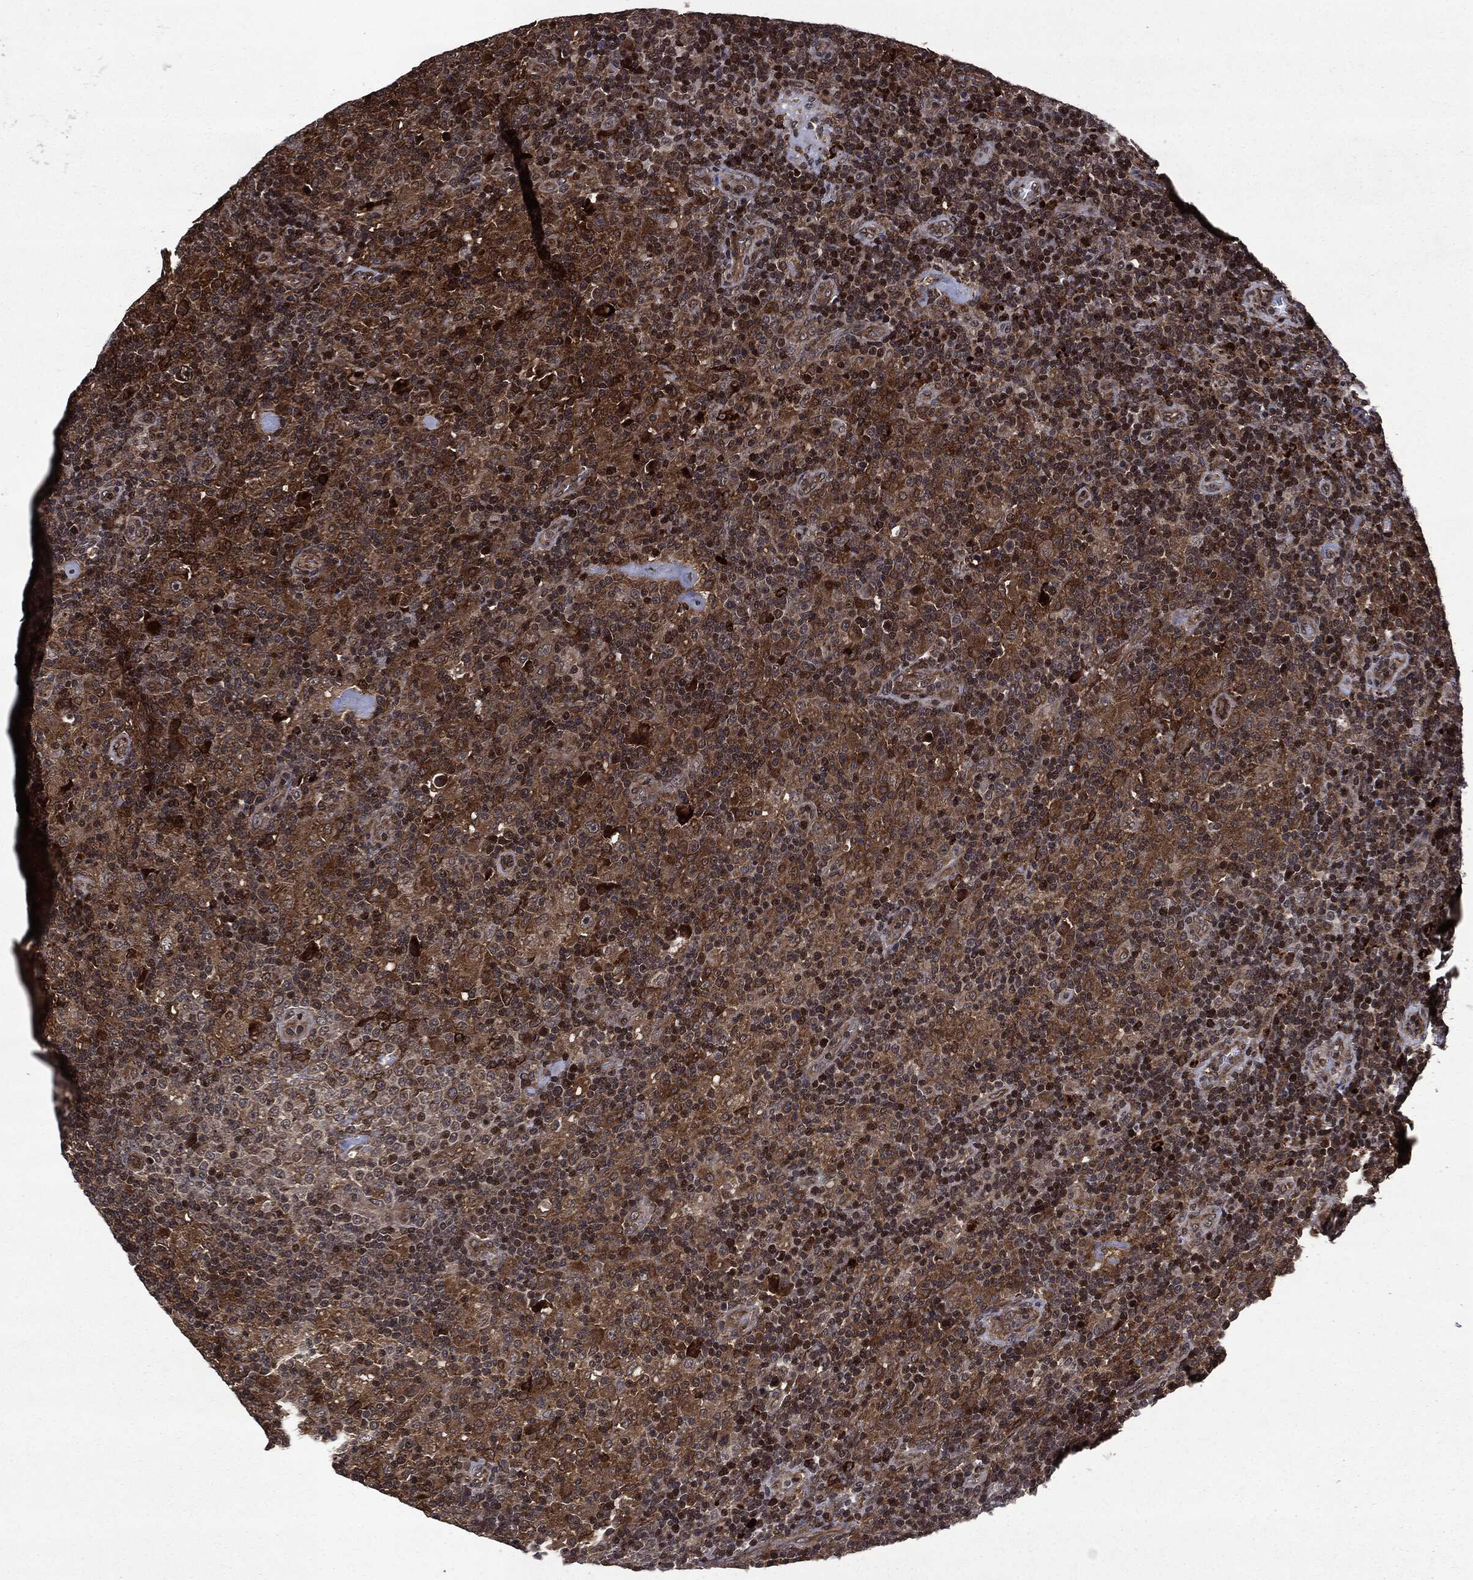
{"staining": {"intensity": "strong", "quantity": ">75%", "location": "cytoplasmic/membranous"}, "tissue": "lymphoma", "cell_type": "Tumor cells", "image_type": "cancer", "snomed": [{"axis": "morphology", "description": "Hodgkin's disease, NOS"}, {"axis": "topography", "description": "Lymph node"}], "caption": "Protein analysis of lymphoma tissue demonstrates strong cytoplasmic/membranous expression in approximately >75% of tumor cells.", "gene": "STAU2", "patient": {"sex": "male", "age": 70}}